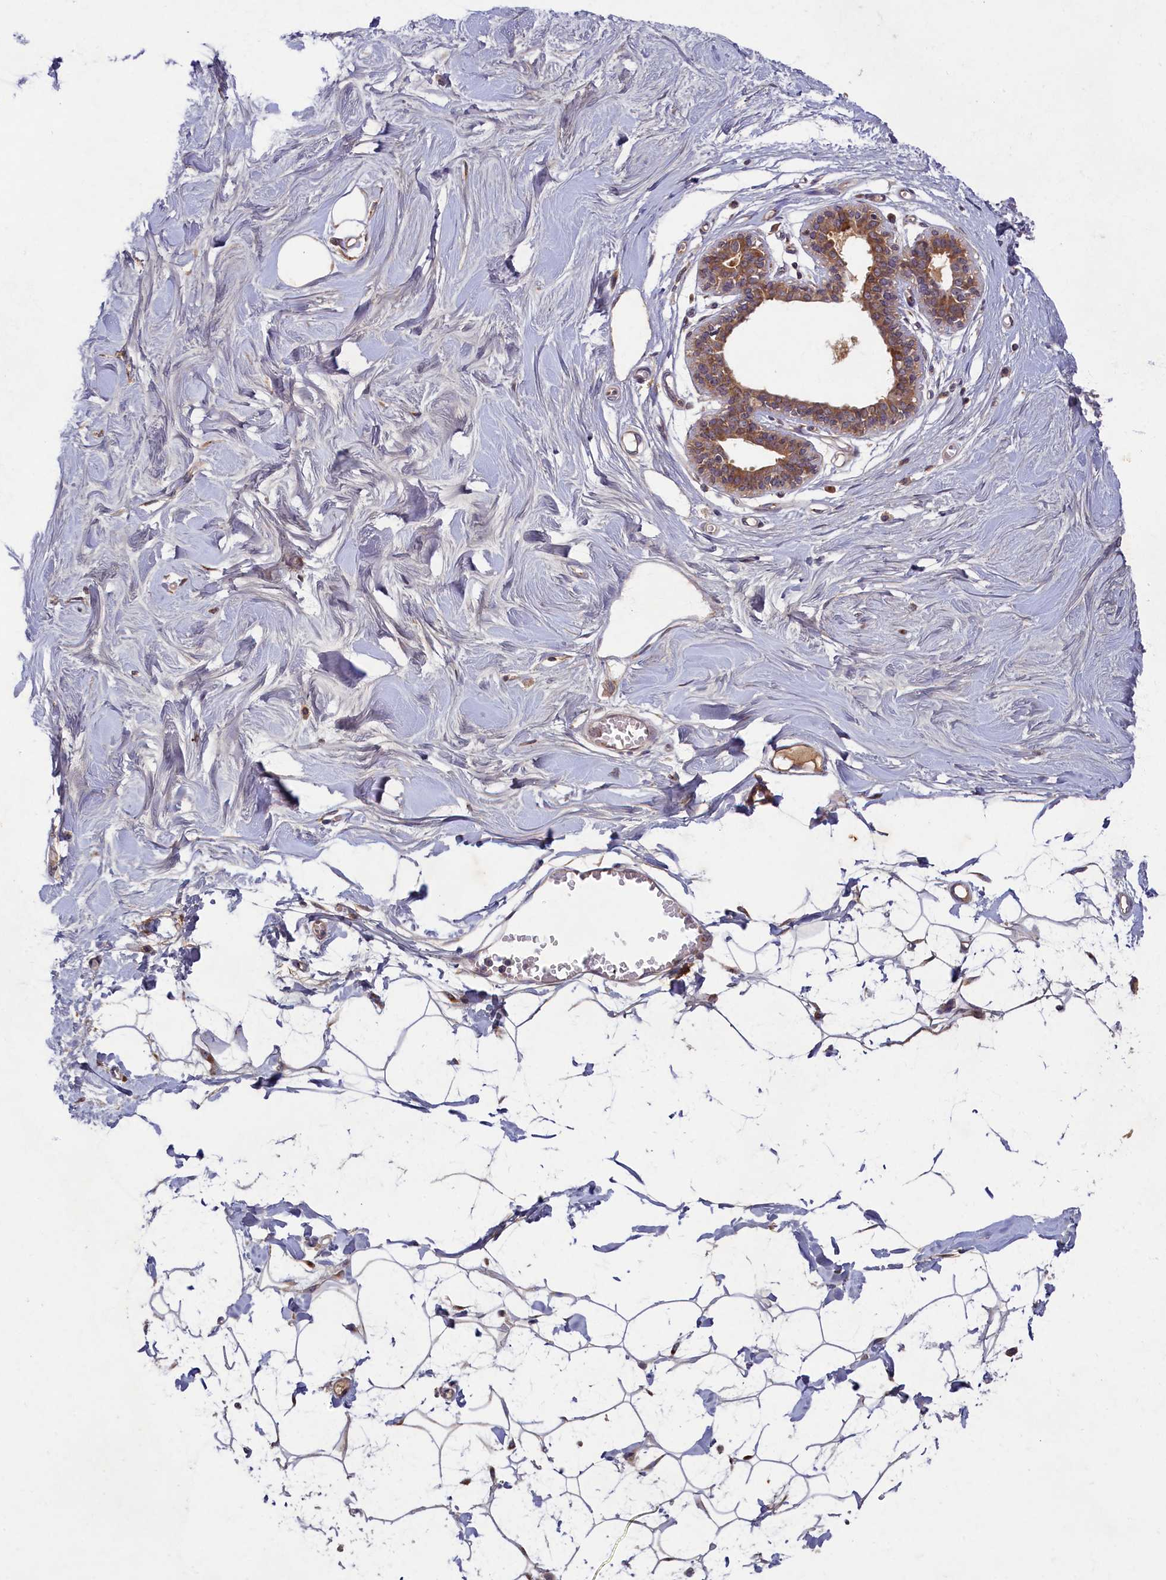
{"staining": {"intensity": "weak", "quantity": "25%-75%", "location": "cytoplasmic/membranous"}, "tissue": "breast", "cell_type": "Adipocytes", "image_type": "normal", "snomed": [{"axis": "morphology", "description": "Normal tissue, NOS"}, {"axis": "topography", "description": "Breast"}], "caption": "Protein staining of normal breast displays weak cytoplasmic/membranous staining in approximately 25%-75% of adipocytes. The staining was performed using DAB to visualize the protein expression in brown, while the nuclei were stained in blue with hematoxylin (Magnification: 20x).", "gene": "BICD1", "patient": {"sex": "female", "age": 27}}